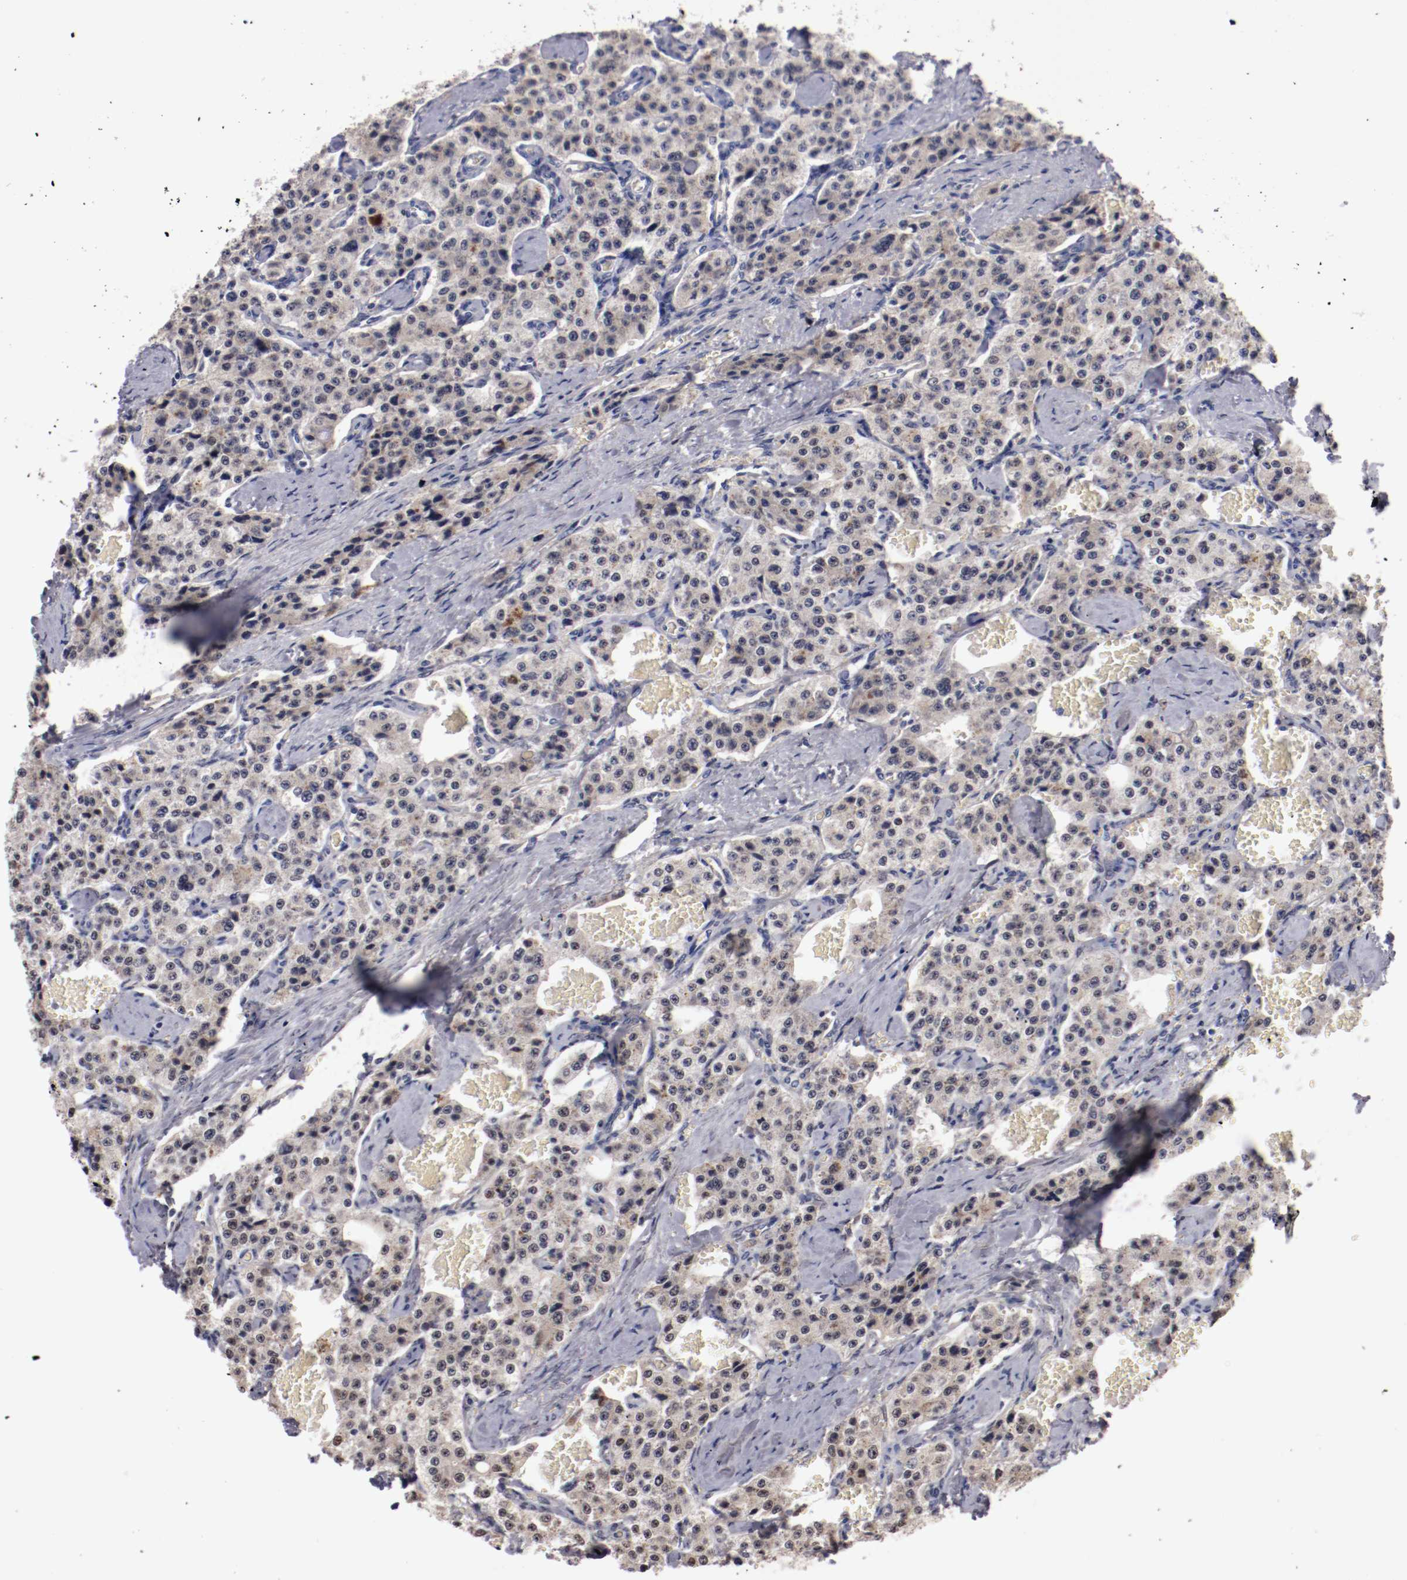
{"staining": {"intensity": "weak", "quantity": "25%-75%", "location": "cytoplasmic/membranous"}, "tissue": "carcinoid", "cell_type": "Tumor cells", "image_type": "cancer", "snomed": [{"axis": "morphology", "description": "Carcinoid, malignant, NOS"}, {"axis": "topography", "description": "Small intestine"}], "caption": "There is low levels of weak cytoplasmic/membranous expression in tumor cells of carcinoid, as demonstrated by immunohistochemical staining (brown color).", "gene": "FAM81A", "patient": {"sex": "male", "age": 52}}